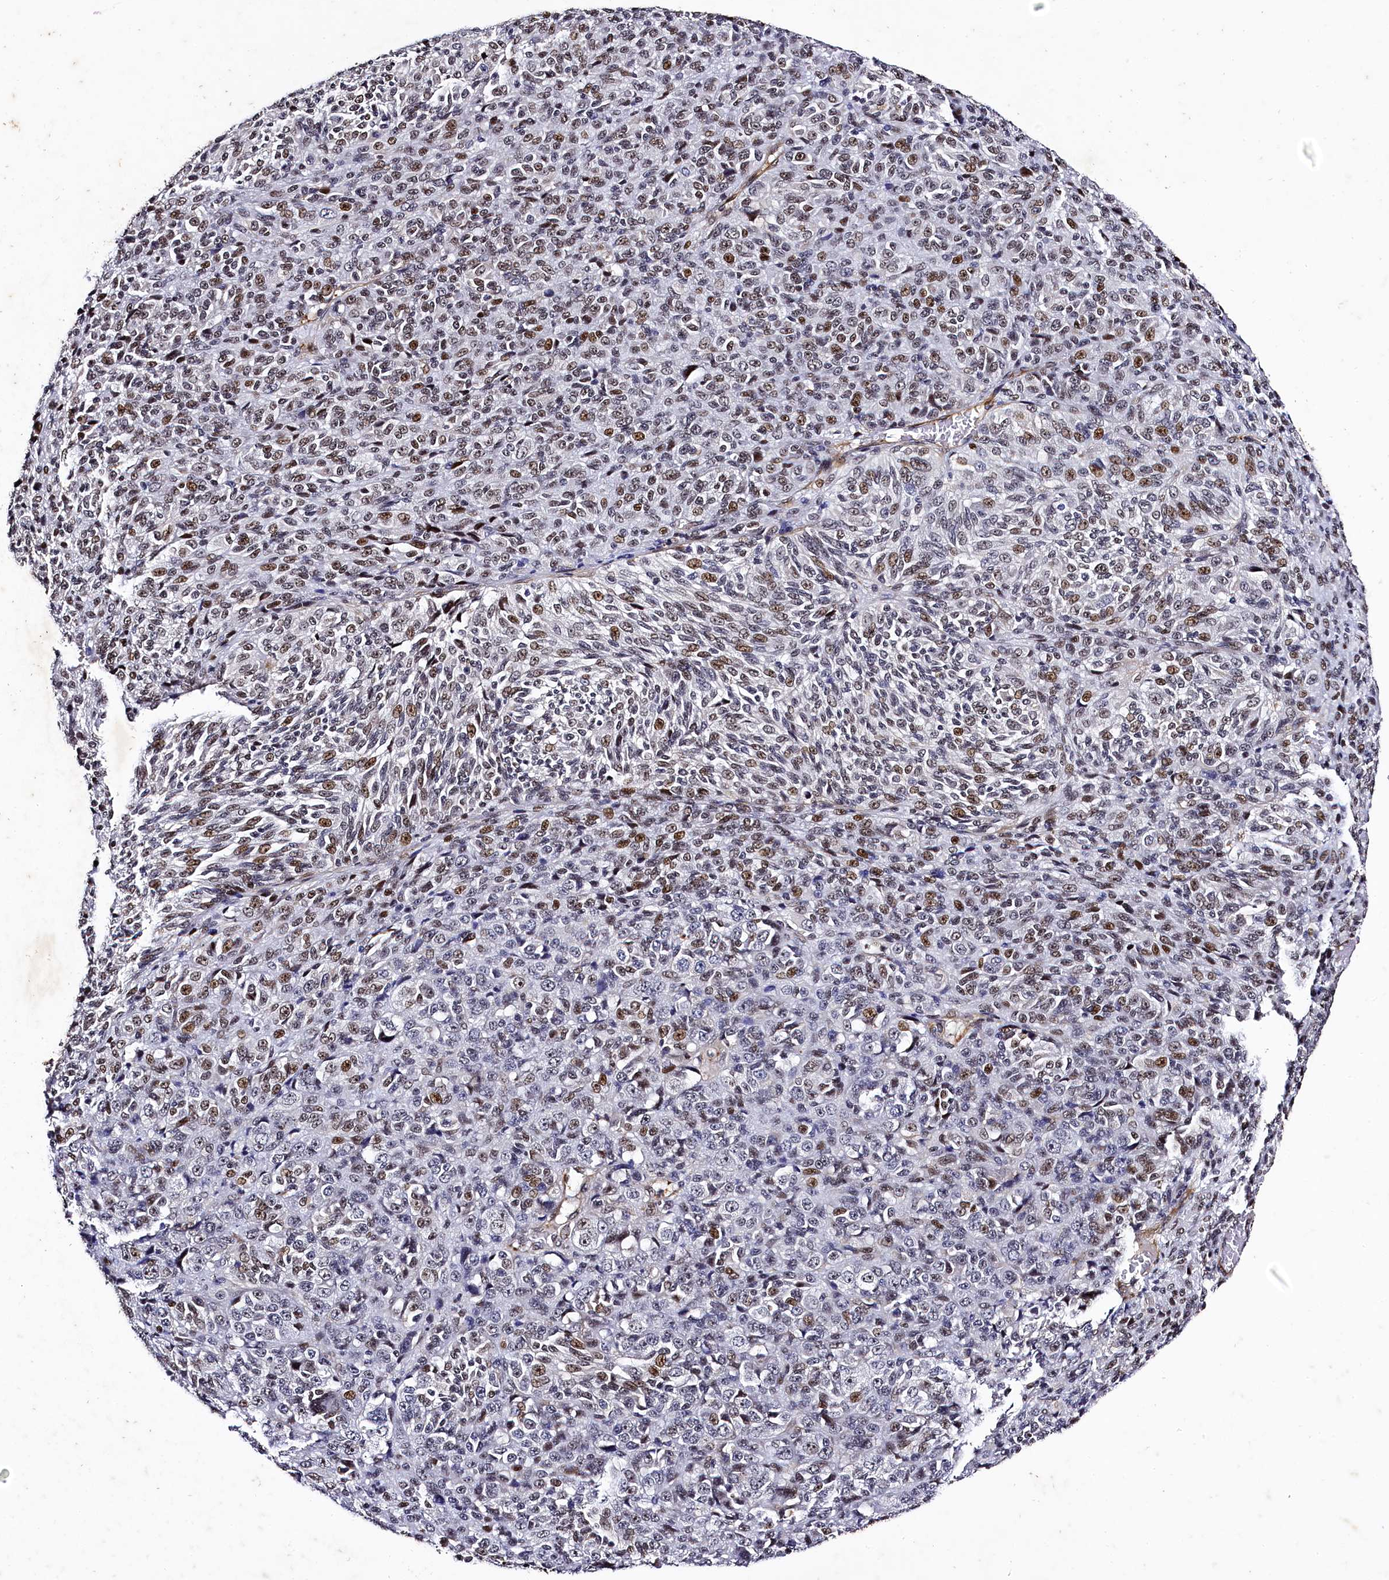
{"staining": {"intensity": "moderate", "quantity": "<25%", "location": "nuclear"}, "tissue": "melanoma", "cell_type": "Tumor cells", "image_type": "cancer", "snomed": [{"axis": "morphology", "description": "Malignant melanoma, Metastatic site"}, {"axis": "topography", "description": "Brain"}], "caption": "DAB immunohistochemical staining of melanoma exhibits moderate nuclear protein expression in about <25% of tumor cells.", "gene": "SAMD10", "patient": {"sex": "female", "age": 56}}